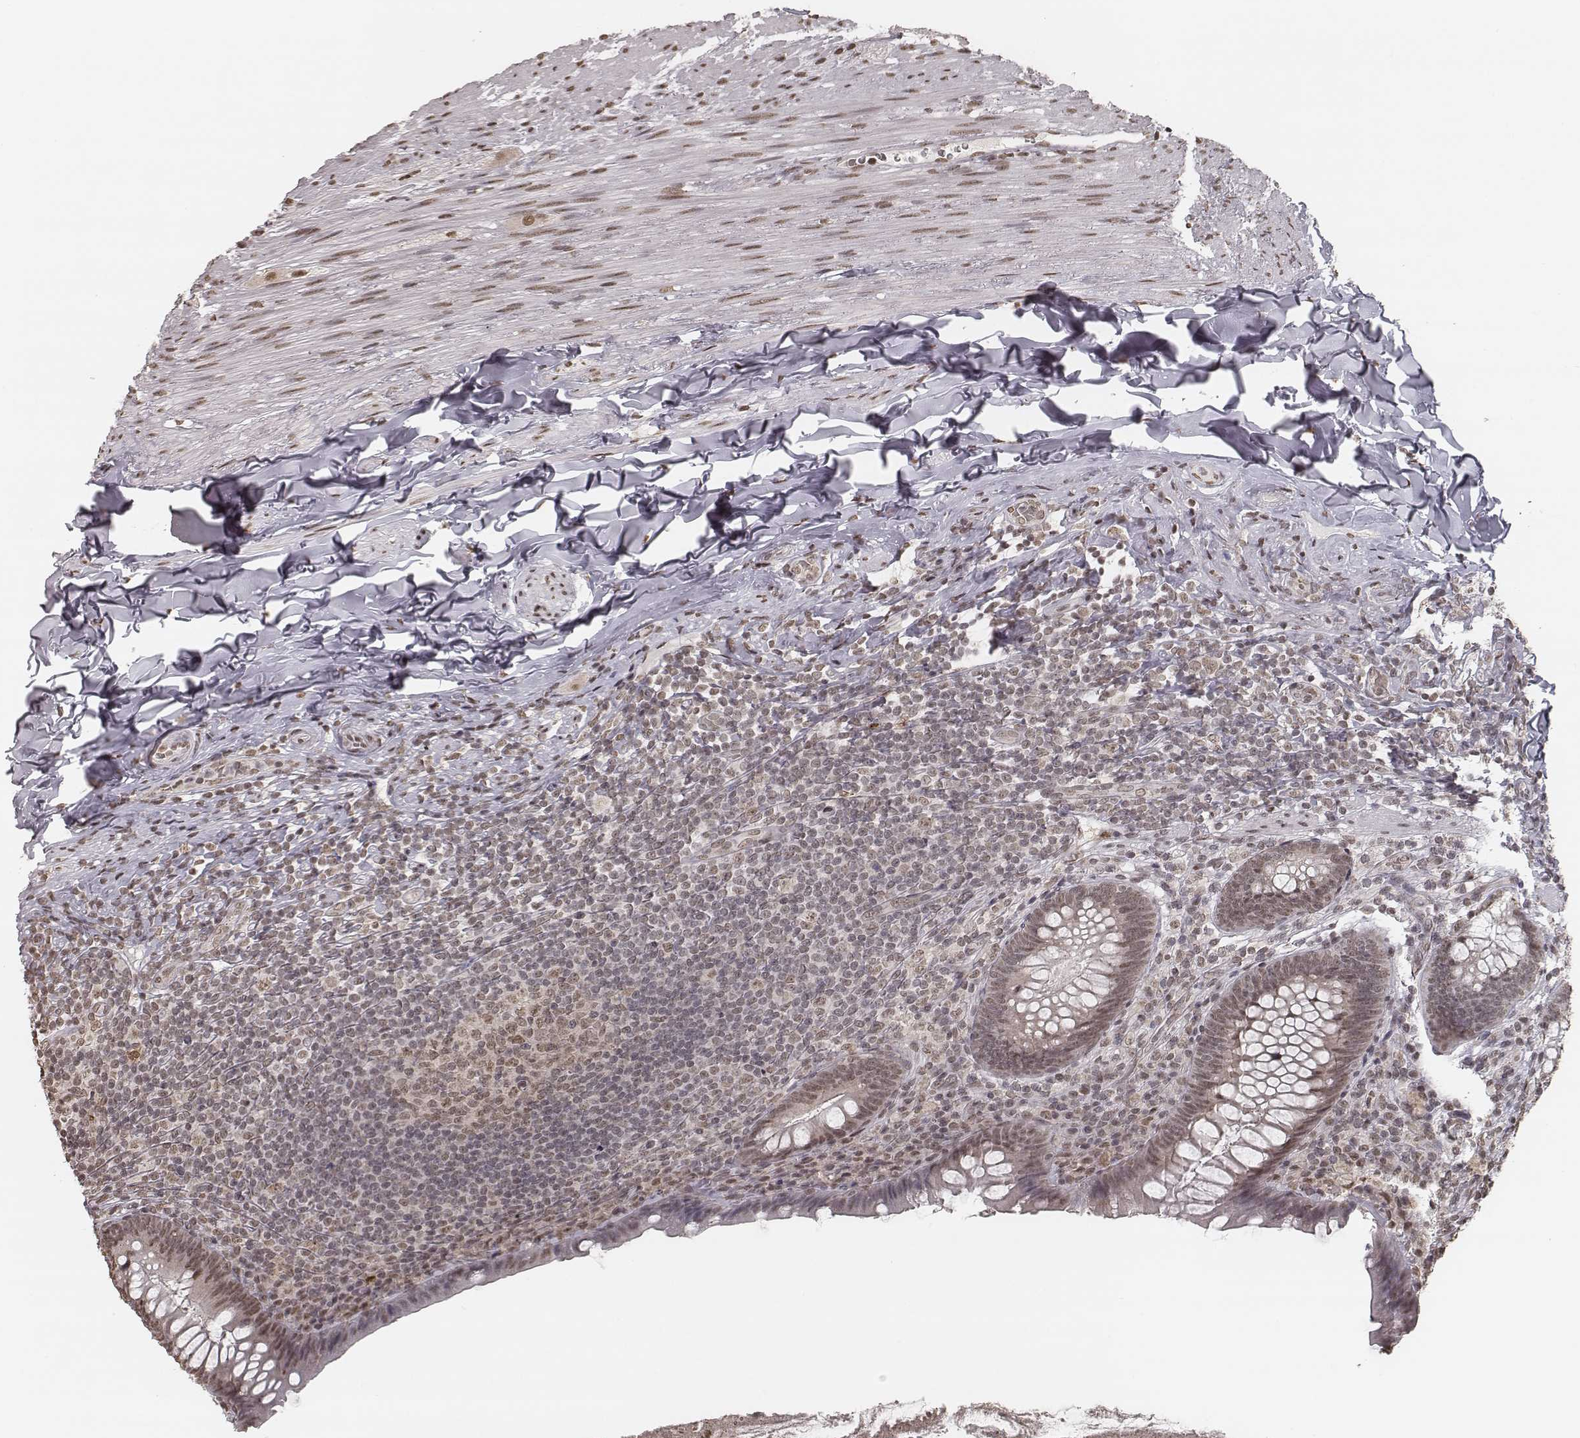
{"staining": {"intensity": "weak", "quantity": ">75%", "location": "nuclear"}, "tissue": "appendix", "cell_type": "Glandular cells", "image_type": "normal", "snomed": [{"axis": "morphology", "description": "Normal tissue, NOS"}, {"axis": "topography", "description": "Appendix"}], "caption": "IHC micrograph of unremarkable human appendix stained for a protein (brown), which shows low levels of weak nuclear expression in about >75% of glandular cells.", "gene": "HMGA2", "patient": {"sex": "male", "age": 47}}